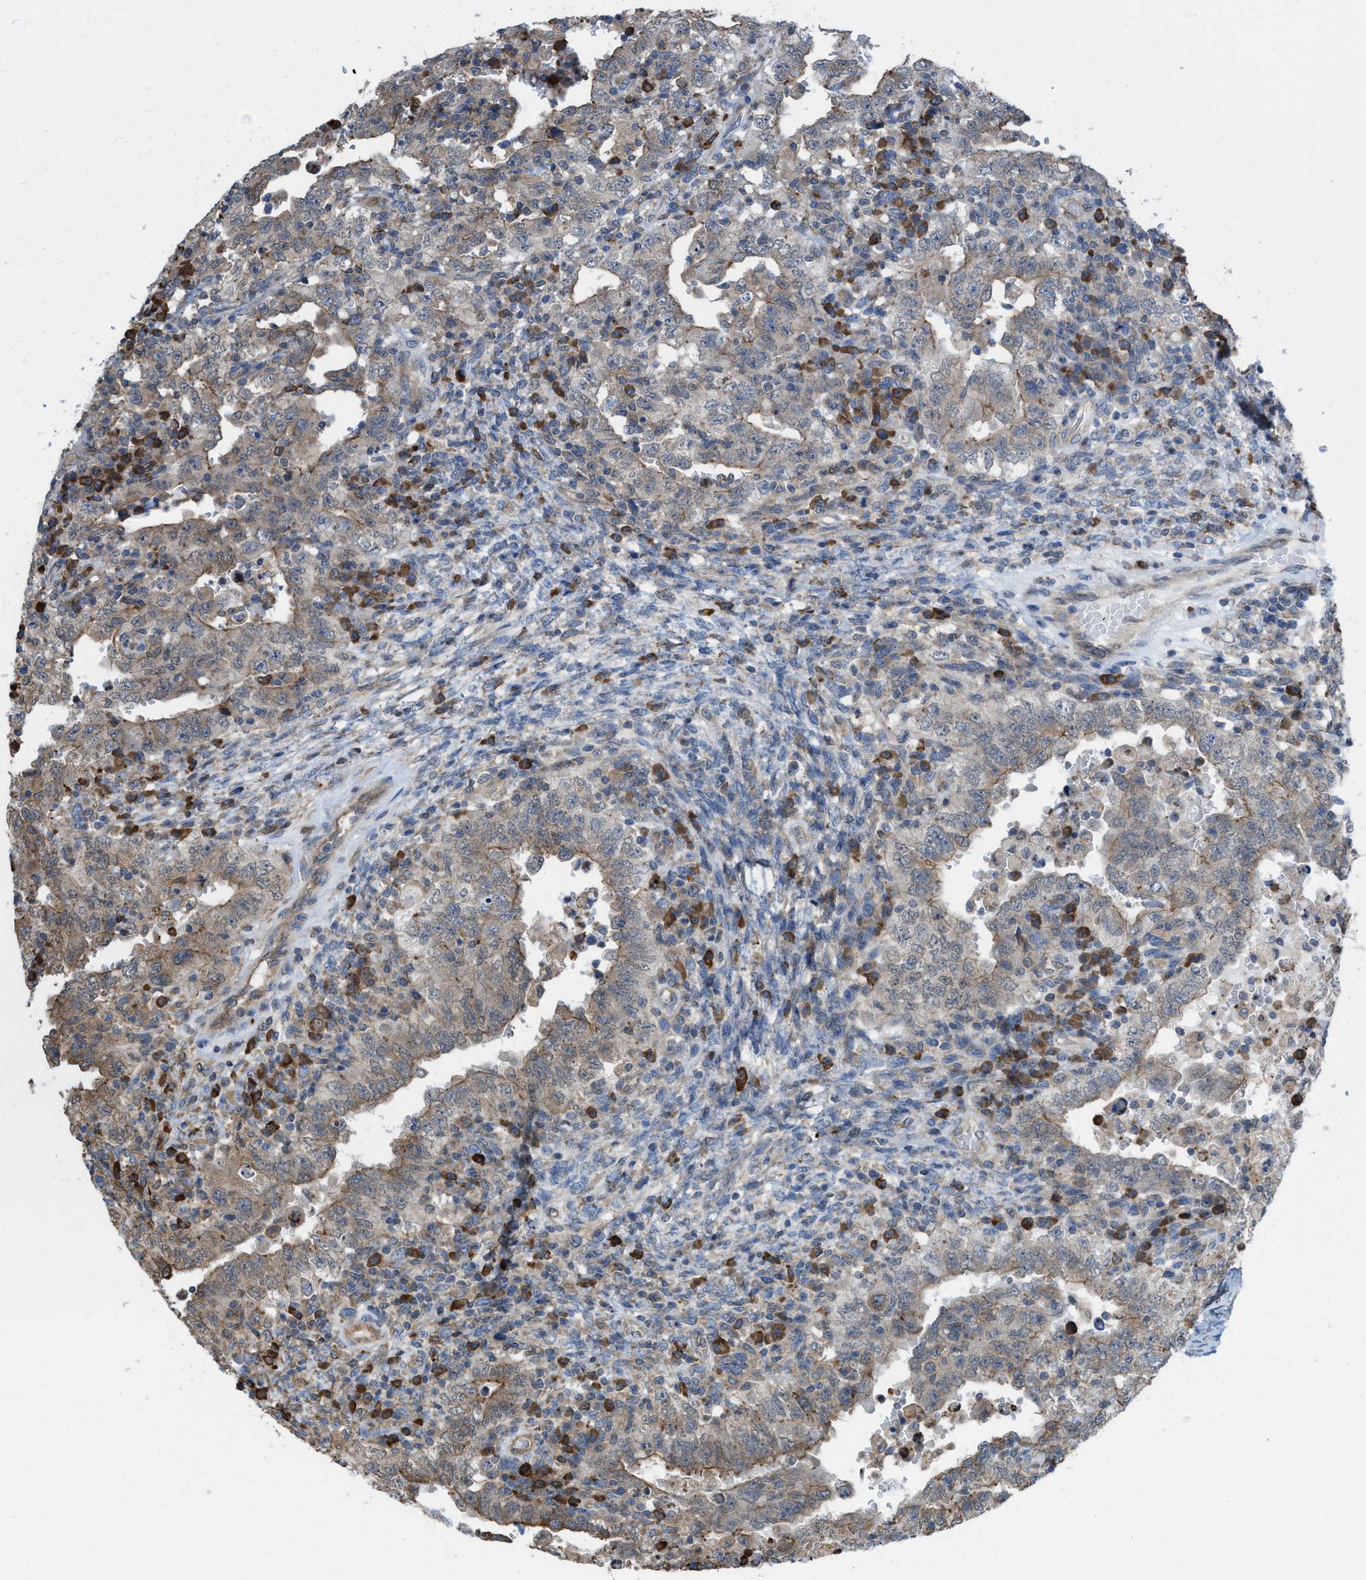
{"staining": {"intensity": "weak", "quantity": "25%-75%", "location": "cytoplasmic/membranous"}, "tissue": "testis cancer", "cell_type": "Tumor cells", "image_type": "cancer", "snomed": [{"axis": "morphology", "description": "Carcinoma, Embryonal, NOS"}, {"axis": "topography", "description": "Testis"}], "caption": "Immunohistochemical staining of human testis cancer (embryonal carcinoma) displays low levels of weak cytoplasmic/membranous staining in about 25%-75% of tumor cells. (IHC, brightfield microscopy, high magnification).", "gene": "PLAA", "patient": {"sex": "male", "age": 26}}